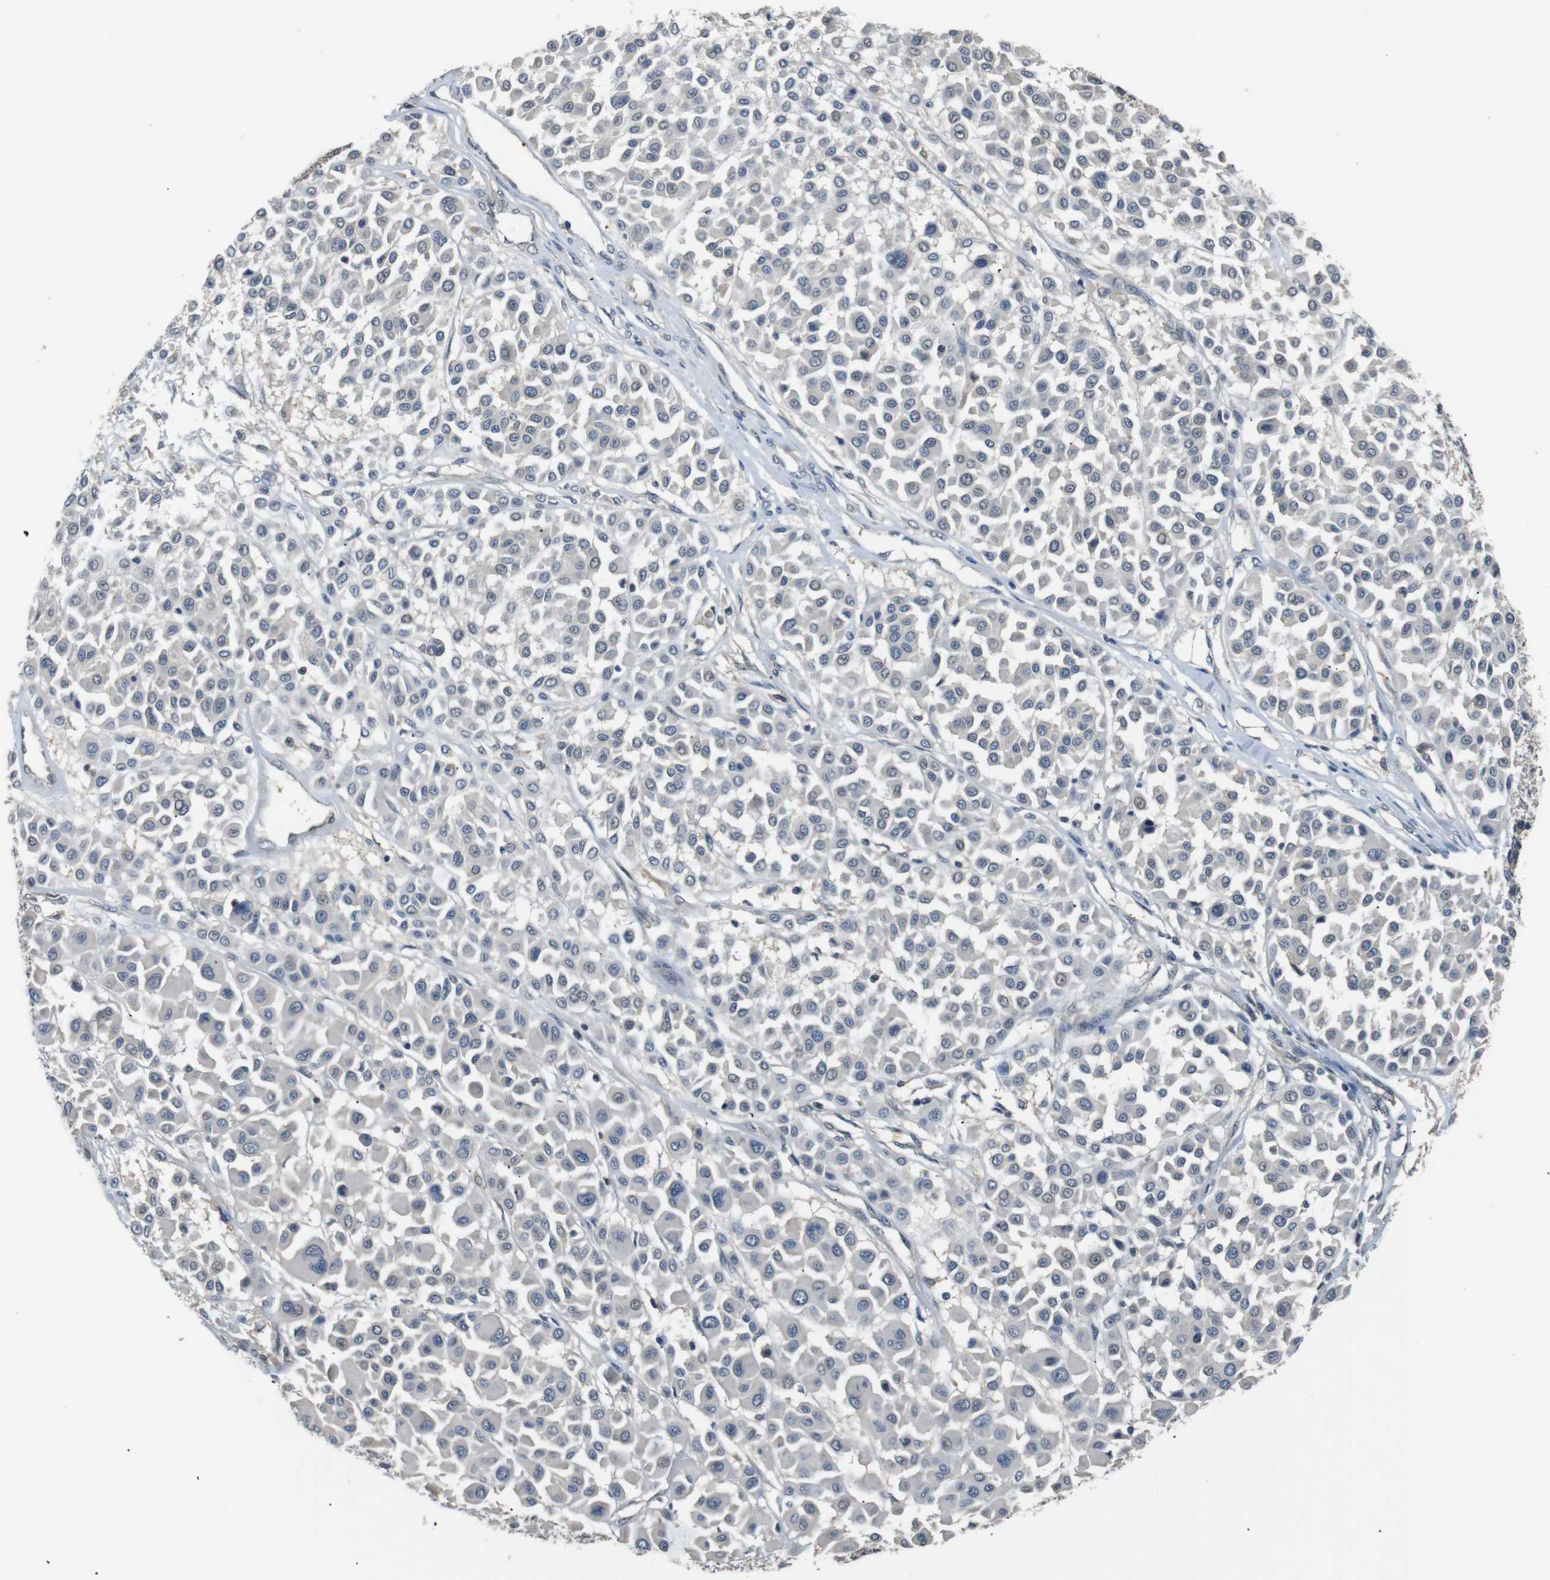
{"staining": {"intensity": "negative", "quantity": "none", "location": "none"}, "tissue": "melanoma", "cell_type": "Tumor cells", "image_type": "cancer", "snomed": [{"axis": "morphology", "description": "Malignant melanoma, Metastatic site"}, {"axis": "topography", "description": "Soft tissue"}], "caption": "IHC of human malignant melanoma (metastatic site) exhibits no positivity in tumor cells.", "gene": "SFN", "patient": {"sex": "male", "age": 41}}